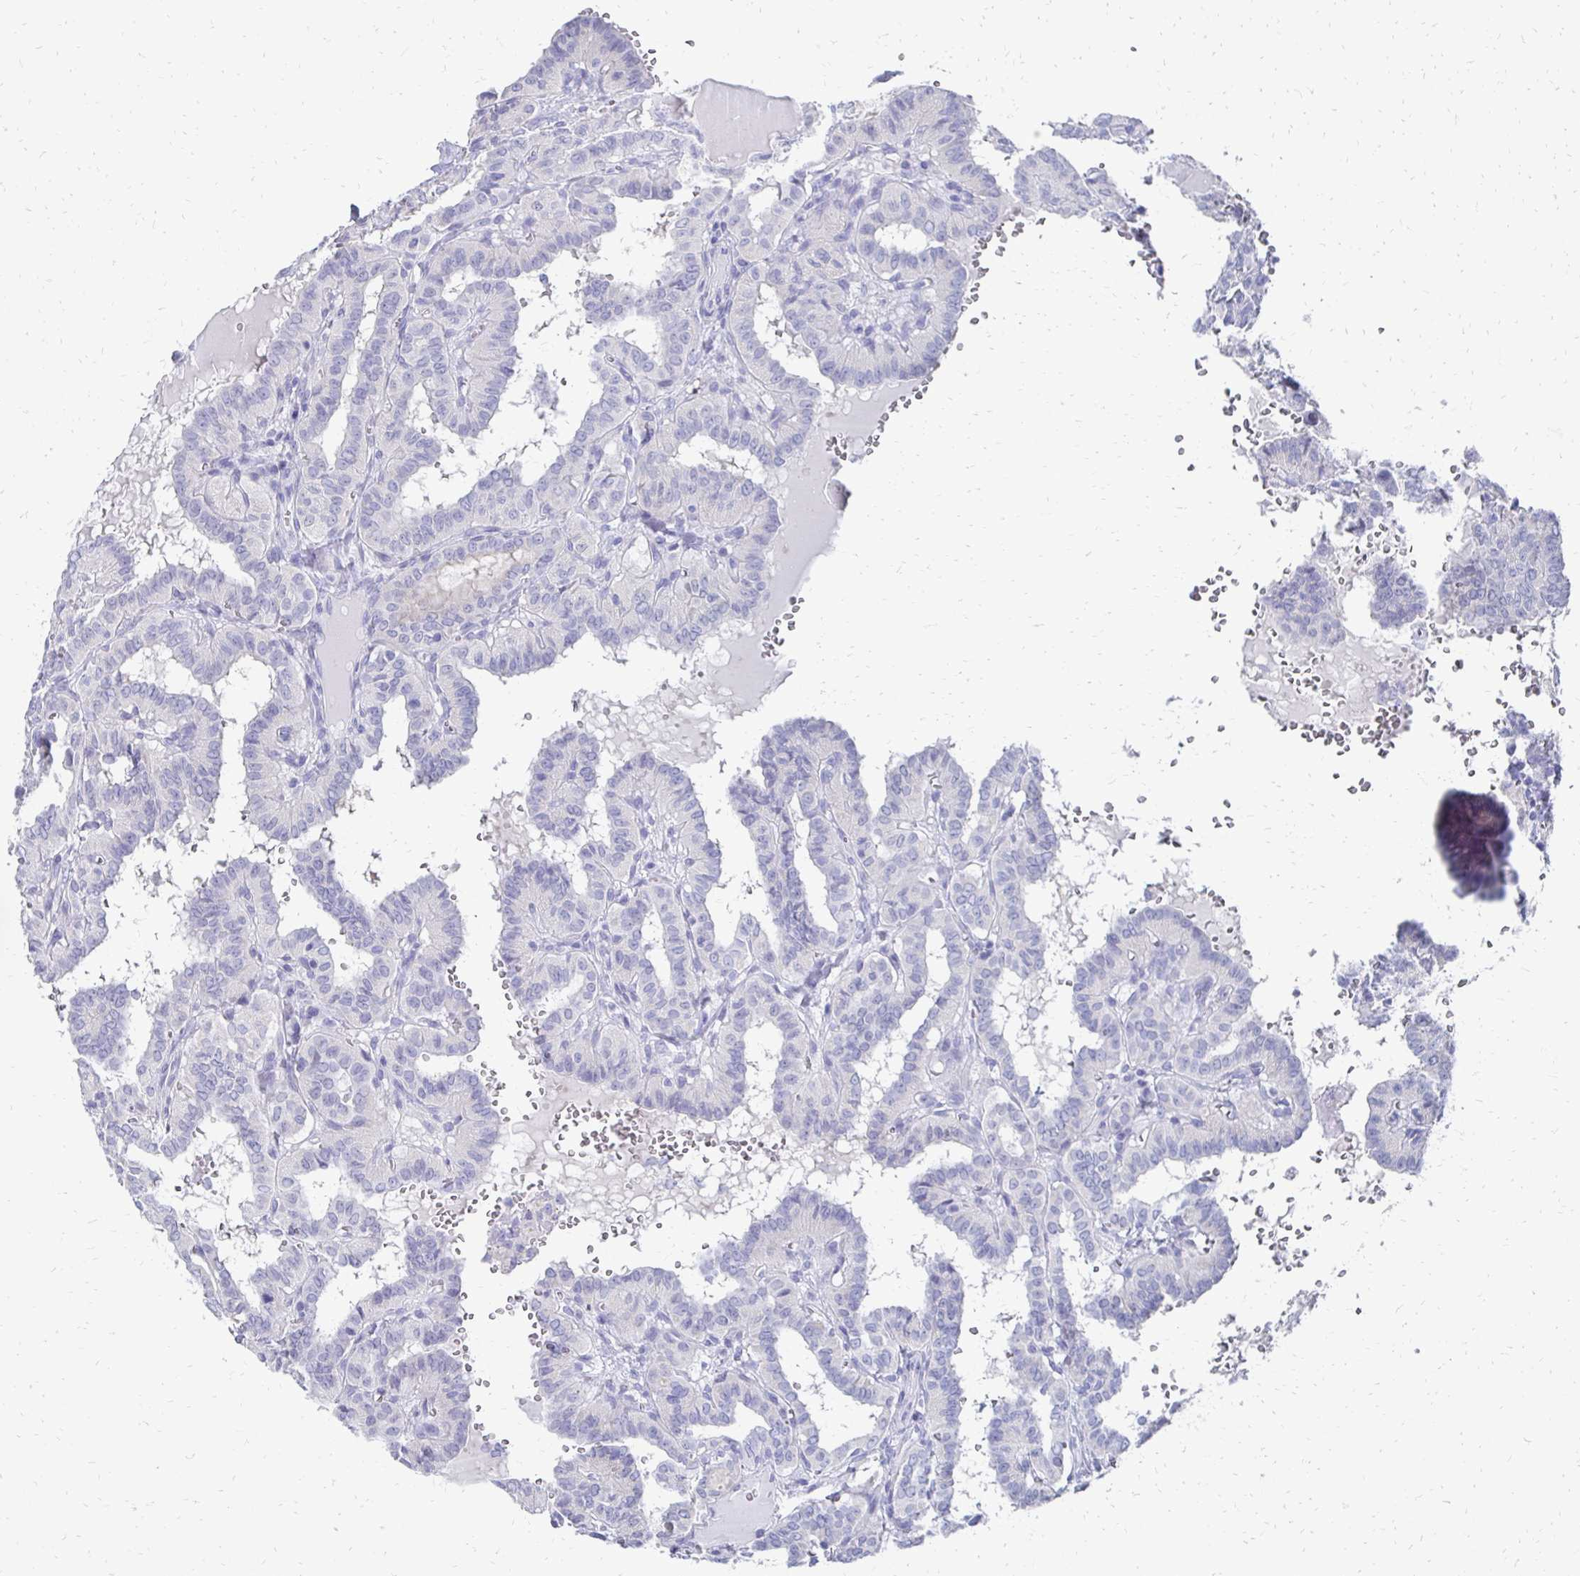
{"staining": {"intensity": "negative", "quantity": "none", "location": "none"}, "tissue": "thyroid cancer", "cell_type": "Tumor cells", "image_type": "cancer", "snomed": [{"axis": "morphology", "description": "Papillary adenocarcinoma, NOS"}, {"axis": "topography", "description": "Thyroid gland"}], "caption": "A histopathology image of thyroid cancer (papillary adenocarcinoma) stained for a protein displays no brown staining in tumor cells. Nuclei are stained in blue.", "gene": "SYCP3", "patient": {"sex": "female", "age": 21}}